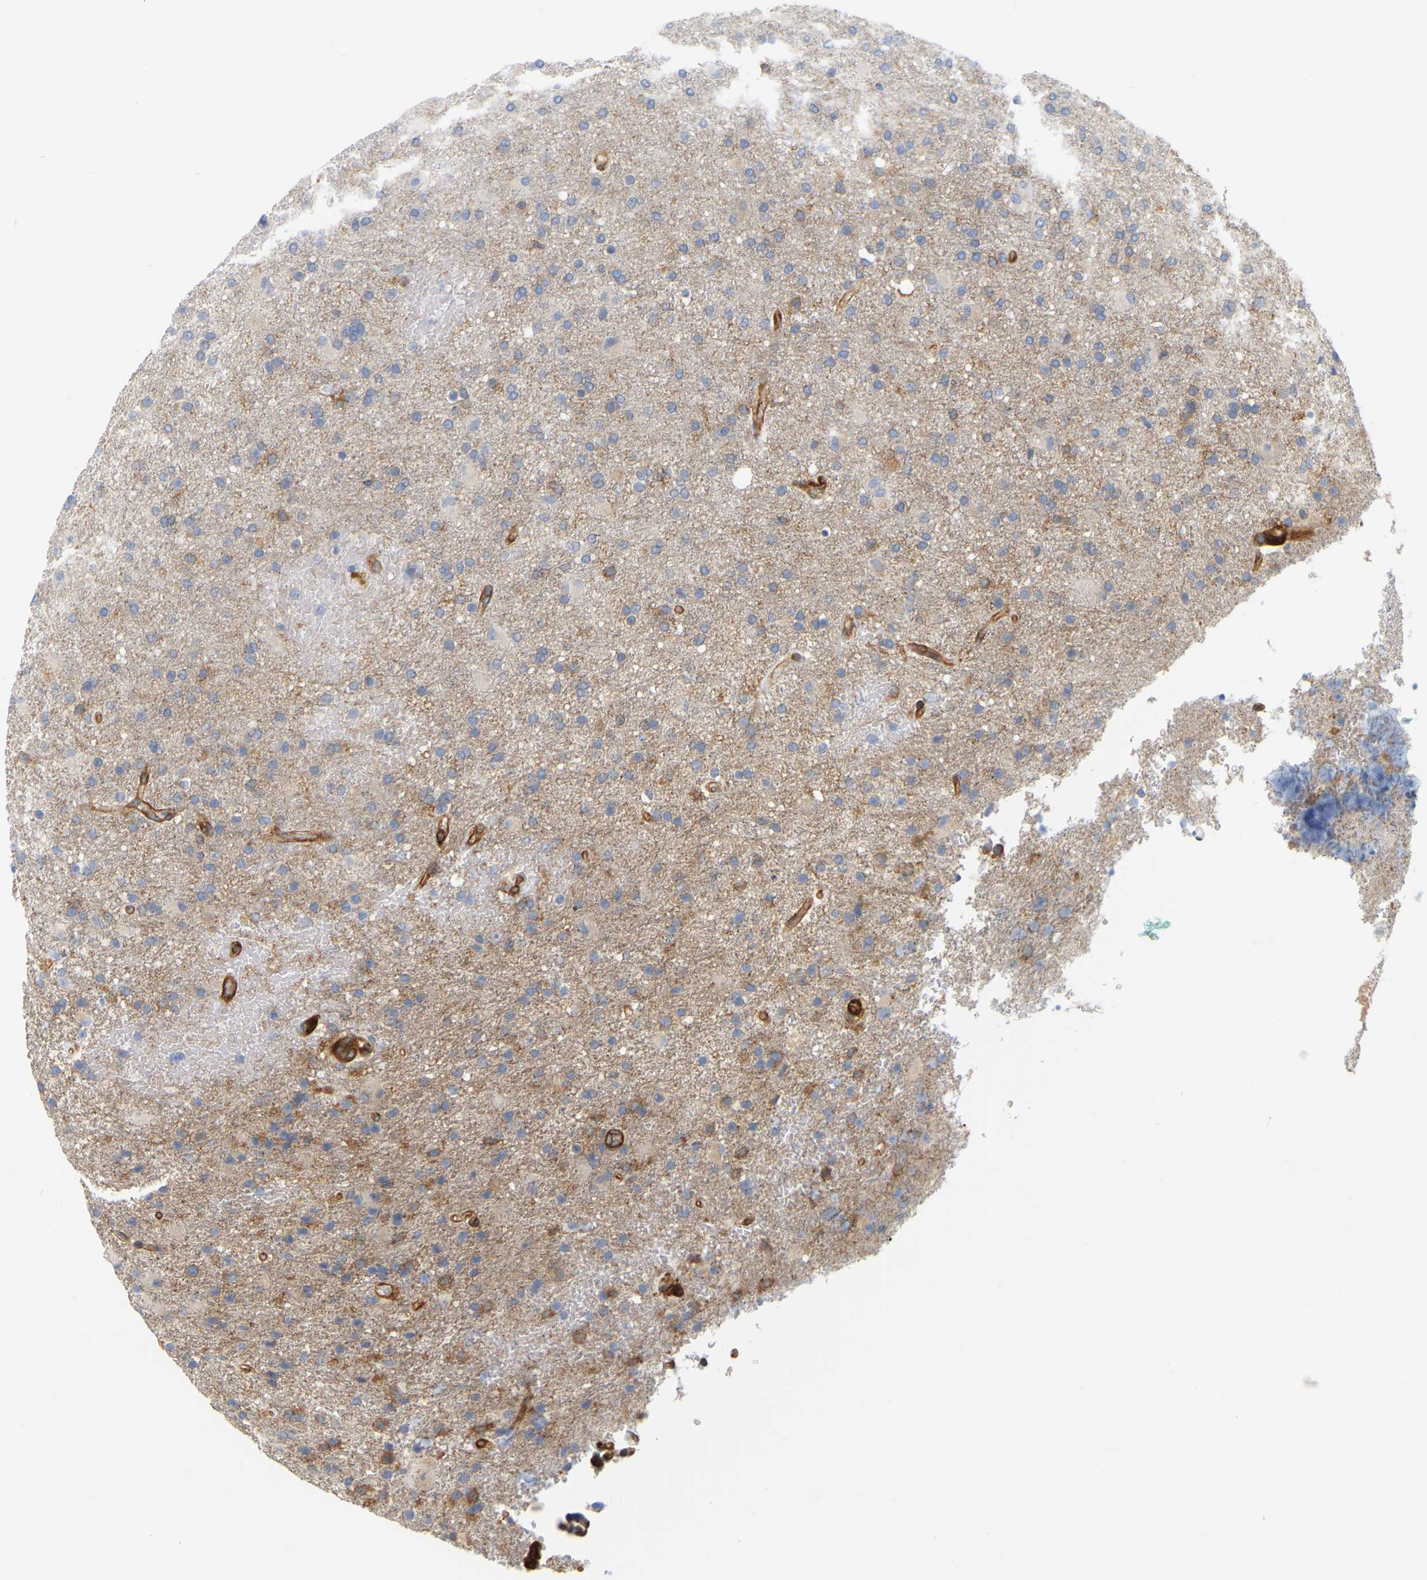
{"staining": {"intensity": "moderate", "quantity": "25%-75%", "location": "cytoplasmic/membranous"}, "tissue": "glioma", "cell_type": "Tumor cells", "image_type": "cancer", "snomed": [{"axis": "morphology", "description": "Glioma, malignant, High grade"}, {"axis": "topography", "description": "Brain"}], "caption": "An immunohistochemistry histopathology image of tumor tissue is shown. Protein staining in brown shows moderate cytoplasmic/membranous positivity in high-grade glioma (malignant) within tumor cells. (brown staining indicates protein expression, while blue staining denotes nuclei).", "gene": "RAPH1", "patient": {"sex": "male", "age": 72}}